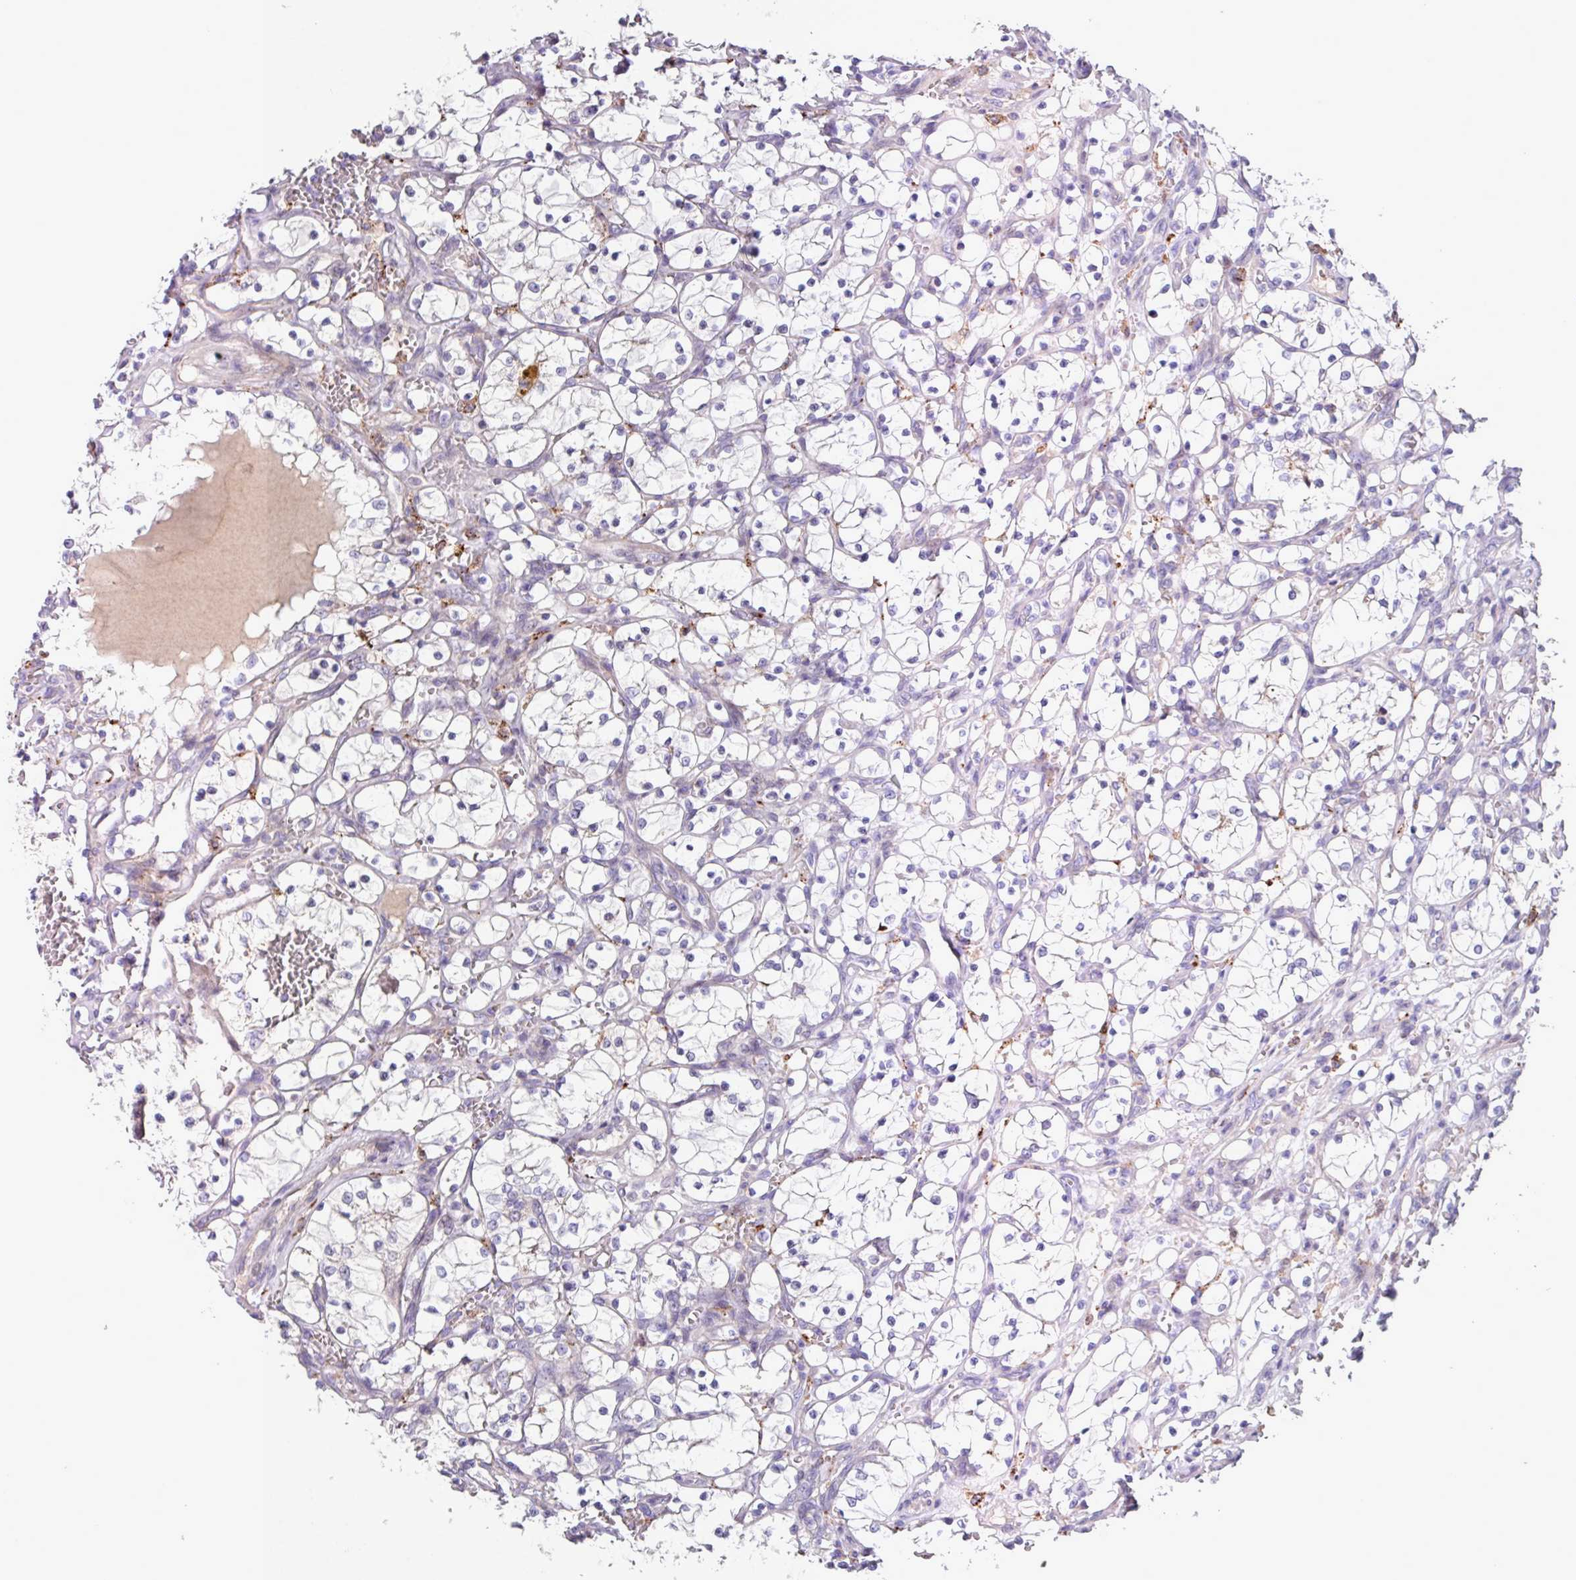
{"staining": {"intensity": "negative", "quantity": "none", "location": "none"}, "tissue": "renal cancer", "cell_type": "Tumor cells", "image_type": "cancer", "snomed": [{"axis": "morphology", "description": "Adenocarcinoma, NOS"}, {"axis": "topography", "description": "Kidney"}], "caption": "IHC of renal cancer shows no staining in tumor cells.", "gene": "IQCJ", "patient": {"sex": "female", "age": 69}}